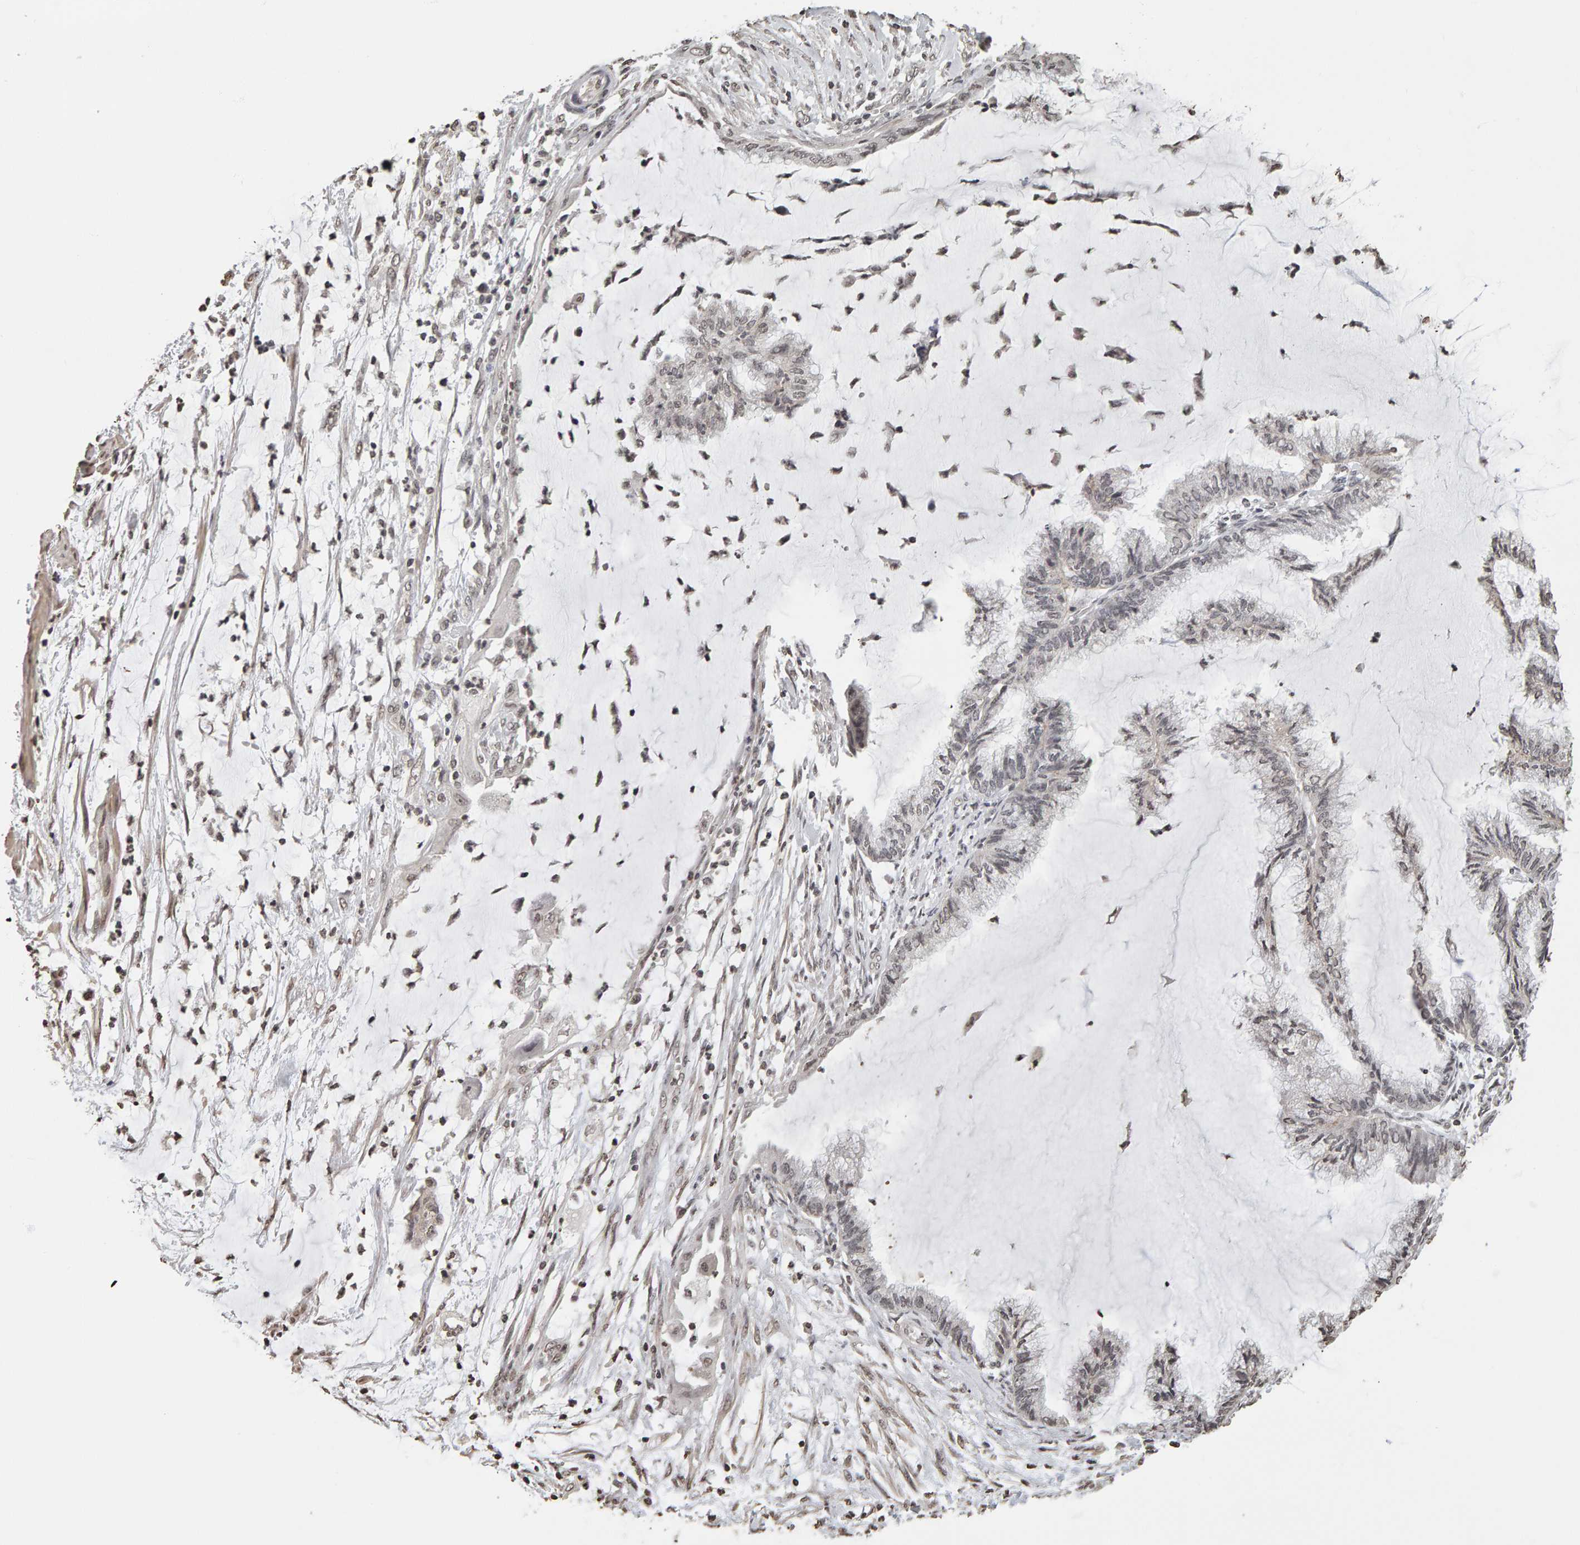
{"staining": {"intensity": "negative", "quantity": "none", "location": "none"}, "tissue": "endometrial cancer", "cell_type": "Tumor cells", "image_type": "cancer", "snomed": [{"axis": "morphology", "description": "Adenocarcinoma, NOS"}, {"axis": "topography", "description": "Endometrium"}], "caption": "Immunohistochemistry micrograph of neoplastic tissue: adenocarcinoma (endometrial) stained with DAB (3,3'-diaminobenzidine) reveals no significant protein positivity in tumor cells.", "gene": "AFF4", "patient": {"sex": "female", "age": 86}}